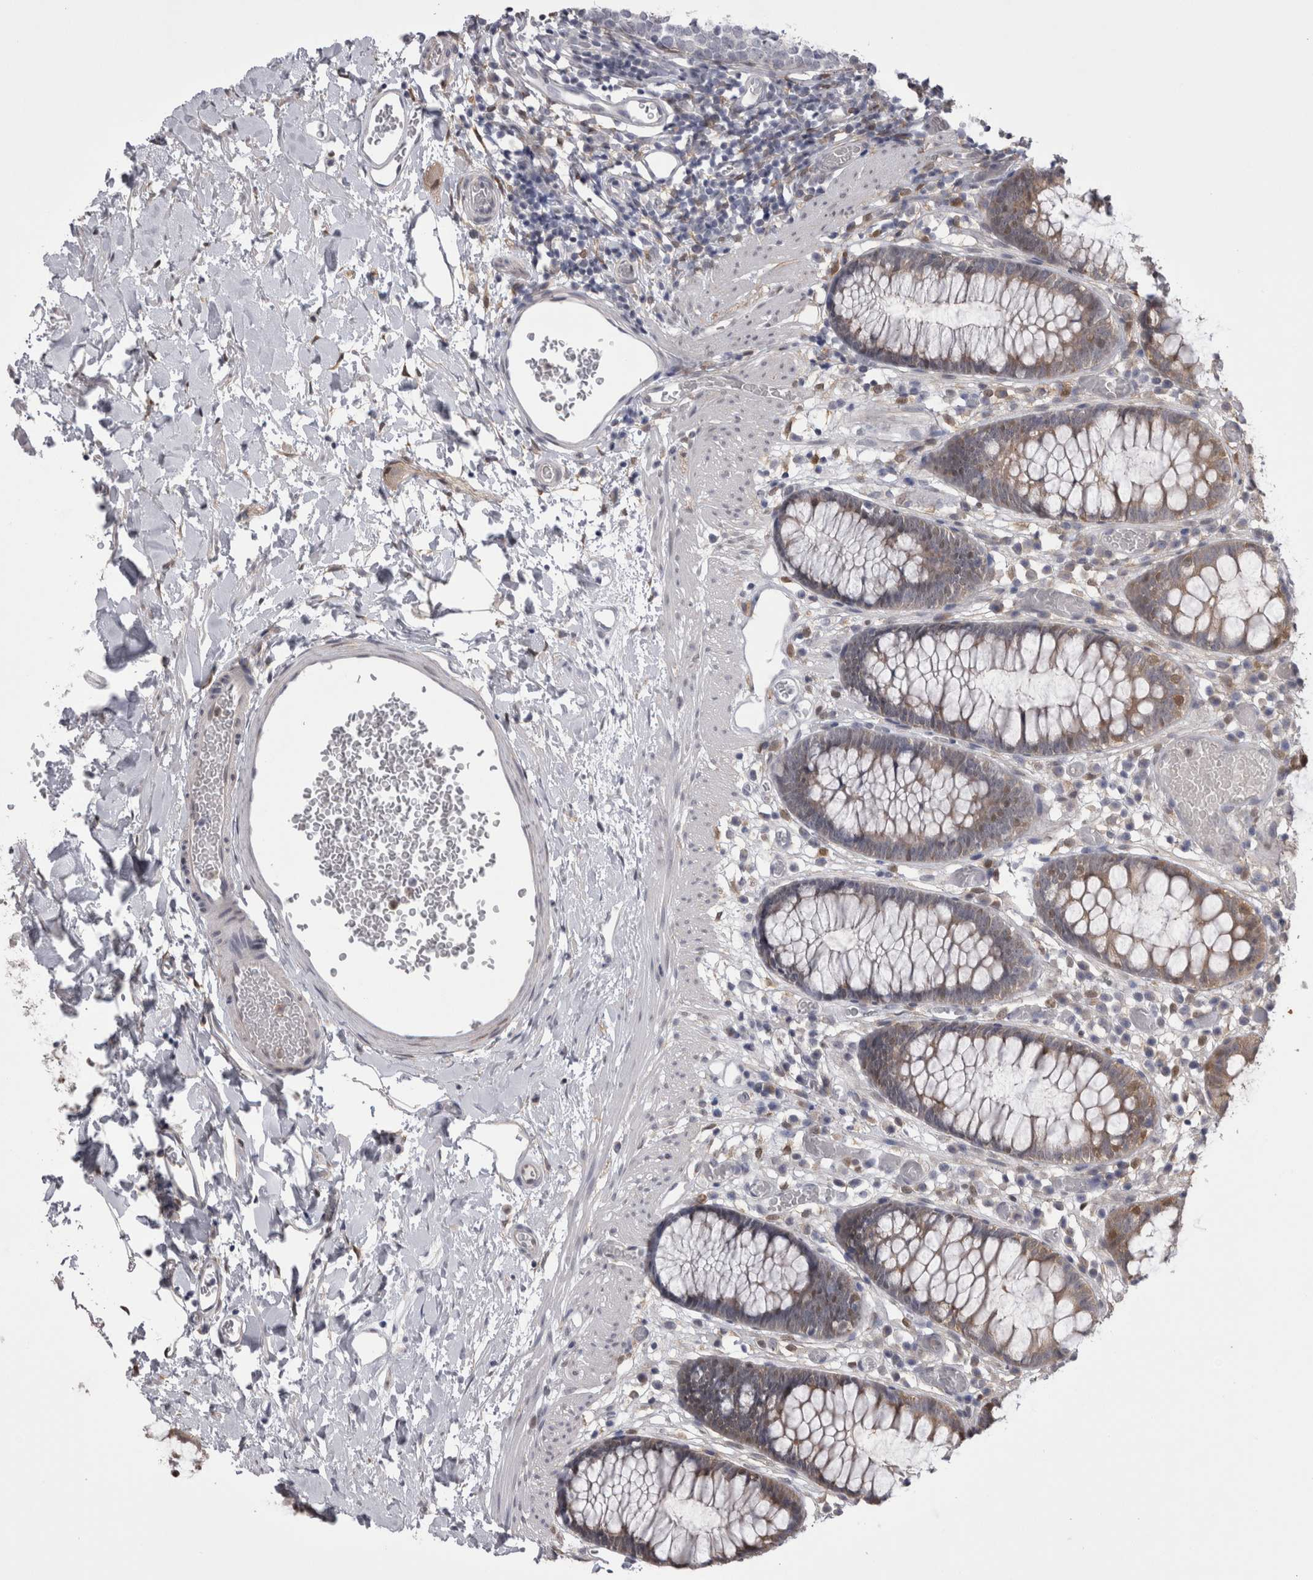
{"staining": {"intensity": "negative", "quantity": "none", "location": "none"}, "tissue": "colon", "cell_type": "Endothelial cells", "image_type": "normal", "snomed": [{"axis": "morphology", "description": "Normal tissue, NOS"}, {"axis": "topography", "description": "Colon"}], "caption": "A high-resolution histopathology image shows immunohistochemistry staining of normal colon, which demonstrates no significant positivity in endothelial cells.", "gene": "CHIC1", "patient": {"sex": "male", "age": 14}}